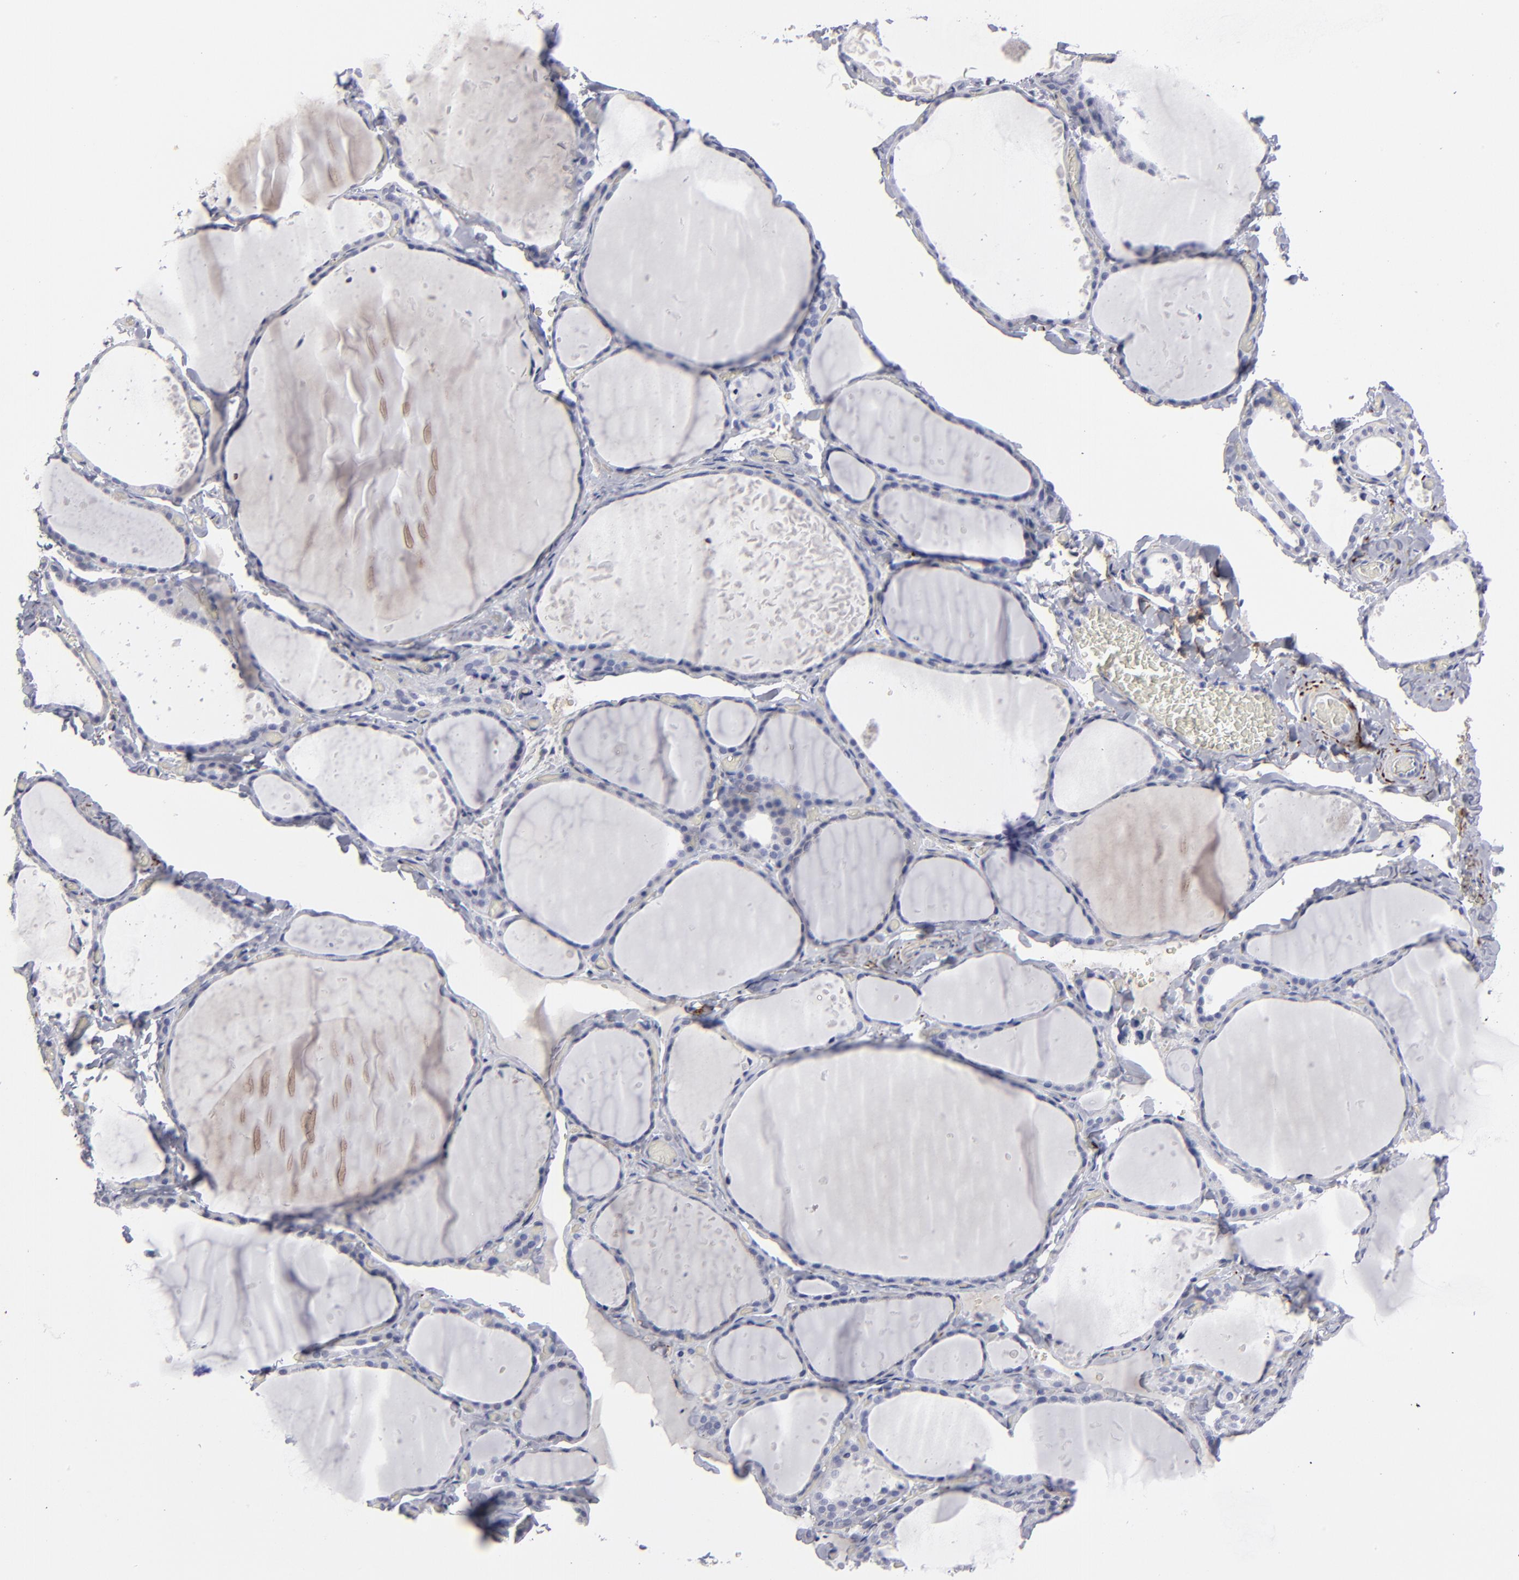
{"staining": {"intensity": "negative", "quantity": "none", "location": "none"}, "tissue": "thyroid gland", "cell_type": "Glandular cells", "image_type": "normal", "snomed": [{"axis": "morphology", "description": "Normal tissue, NOS"}, {"axis": "topography", "description": "Thyroid gland"}], "caption": "IHC micrograph of unremarkable human thyroid gland stained for a protein (brown), which reveals no expression in glandular cells.", "gene": "CADM3", "patient": {"sex": "female", "age": 22}}